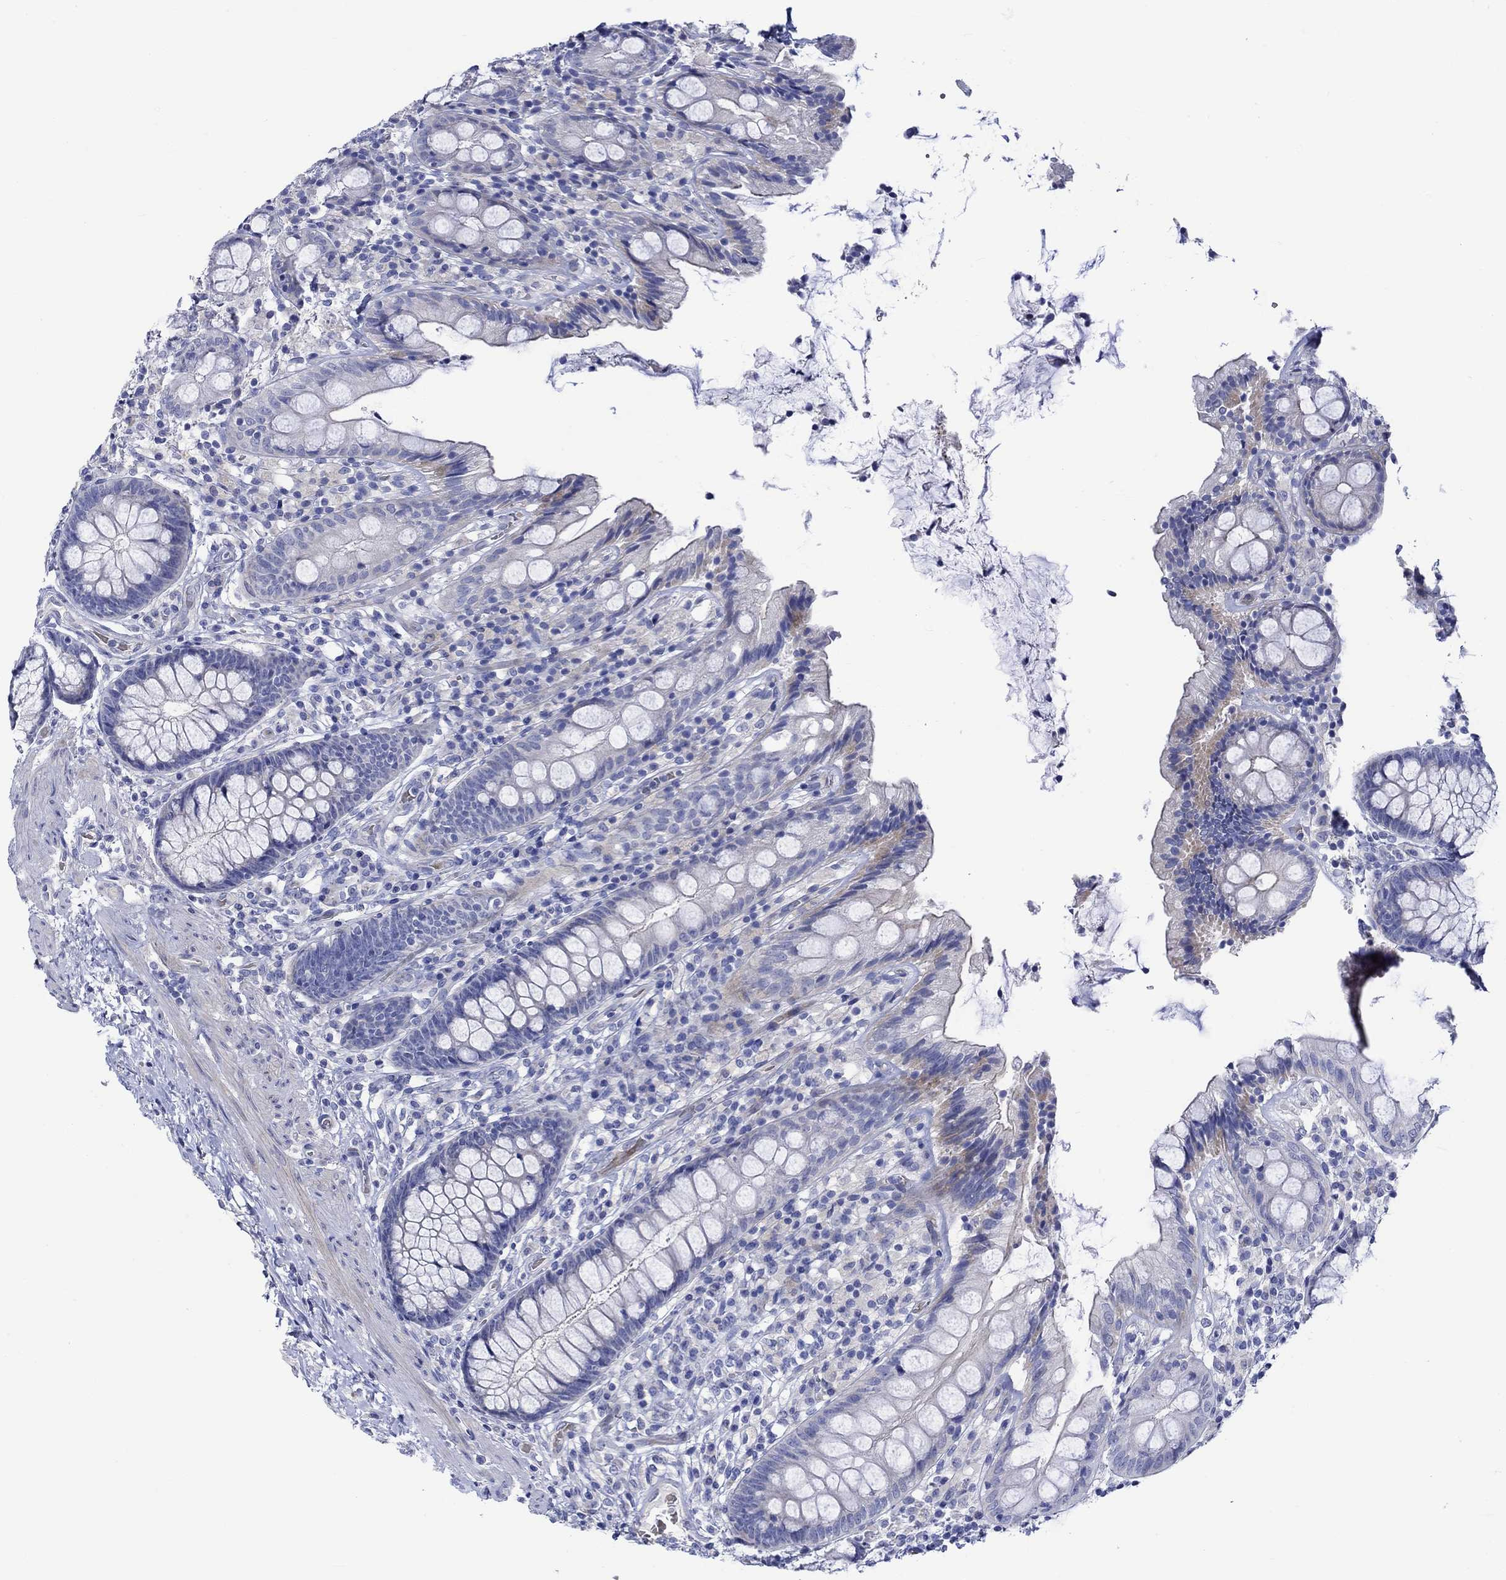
{"staining": {"intensity": "negative", "quantity": "none", "location": "none"}, "tissue": "colon", "cell_type": "Endothelial cells", "image_type": "normal", "snomed": [{"axis": "morphology", "description": "Normal tissue, NOS"}, {"axis": "topography", "description": "Colon"}], "caption": "Immunohistochemistry (IHC) photomicrograph of unremarkable colon stained for a protein (brown), which reveals no expression in endothelial cells.", "gene": "NRIP3", "patient": {"sex": "female", "age": 86}}